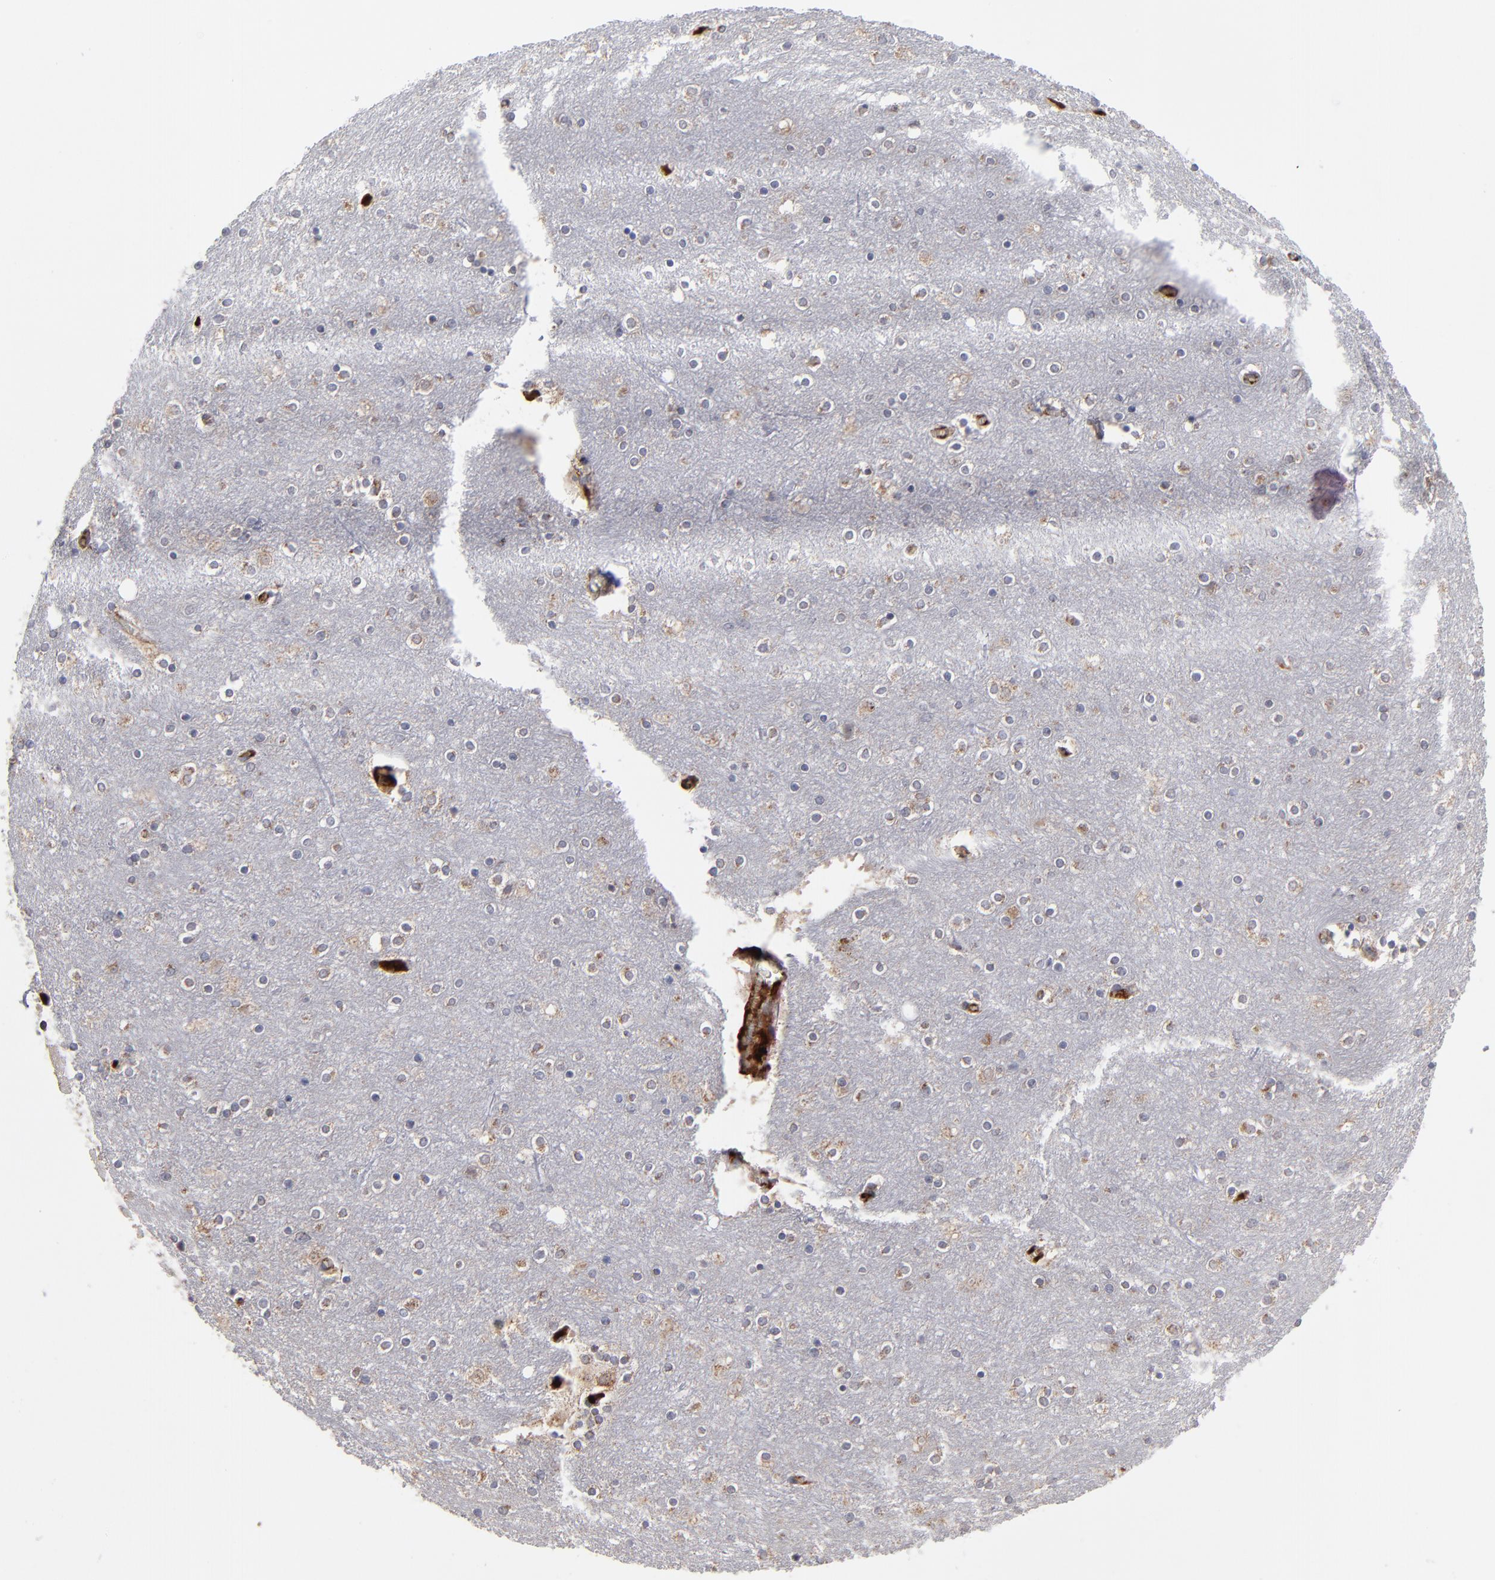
{"staining": {"intensity": "negative", "quantity": "none", "location": "none"}, "tissue": "cerebral cortex", "cell_type": "Endothelial cells", "image_type": "normal", "snomed": [{"axis": "morphology", "description": "Normal tissue, NOS"}, {"axis": "topography", "description": "Cerebral cortex"}], "caption": "Image shows no significant protein positivity in endothelial cells of normal cerebral cortex. (DAB (3,3'-diaminobenzidine) immunohistochemistry (IHC) with hematoxylin counter stain).", "gene": "EXD2", "patient": {"sex": "female", "age": 54}}